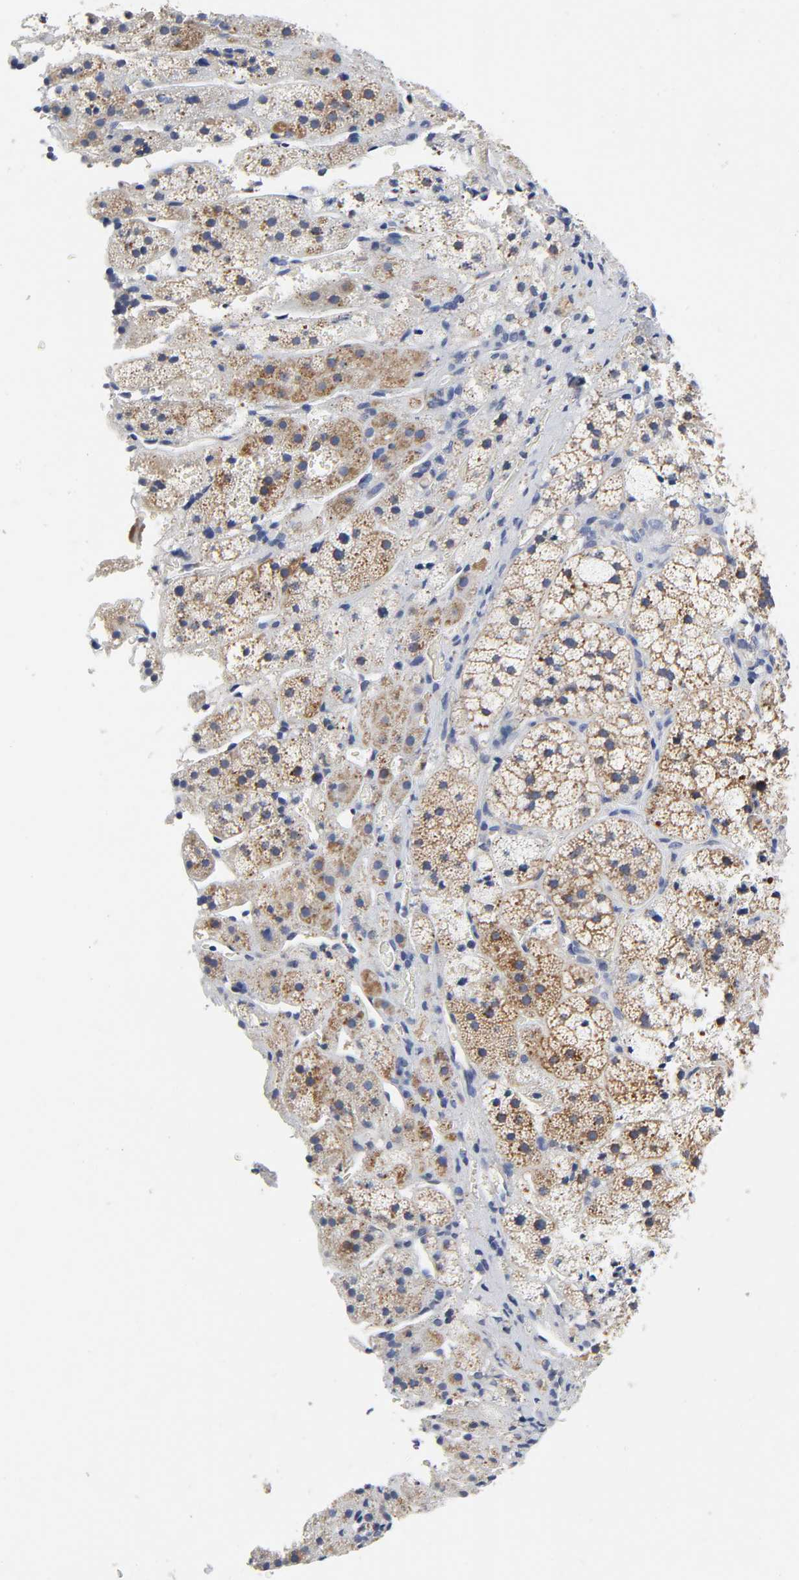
{"staining": {"intensity": "moderate", "quantity": ">75%", "location": "cytoplasmic/membranous"}, "tissue": "adrenal gland", "cell_type": "Glandular cells", "image_type": "normal", "snomed": [{"axis": "morphology", "description": "Normal tissue, NOS"}, {"axis": "topography", "description": "Adrenal gland"}], "caption": "High-magnification brightfield microscopy of normal adrenal gland stained with DAB (brown) and counterstained with hematoxylin (blue). glandular cells exhibit moderate cytoplasmic/membranous expression is present in approximately>75% of cells.", "gene": "AOPEP", "patient": {"sex": "female", "age": 44}}